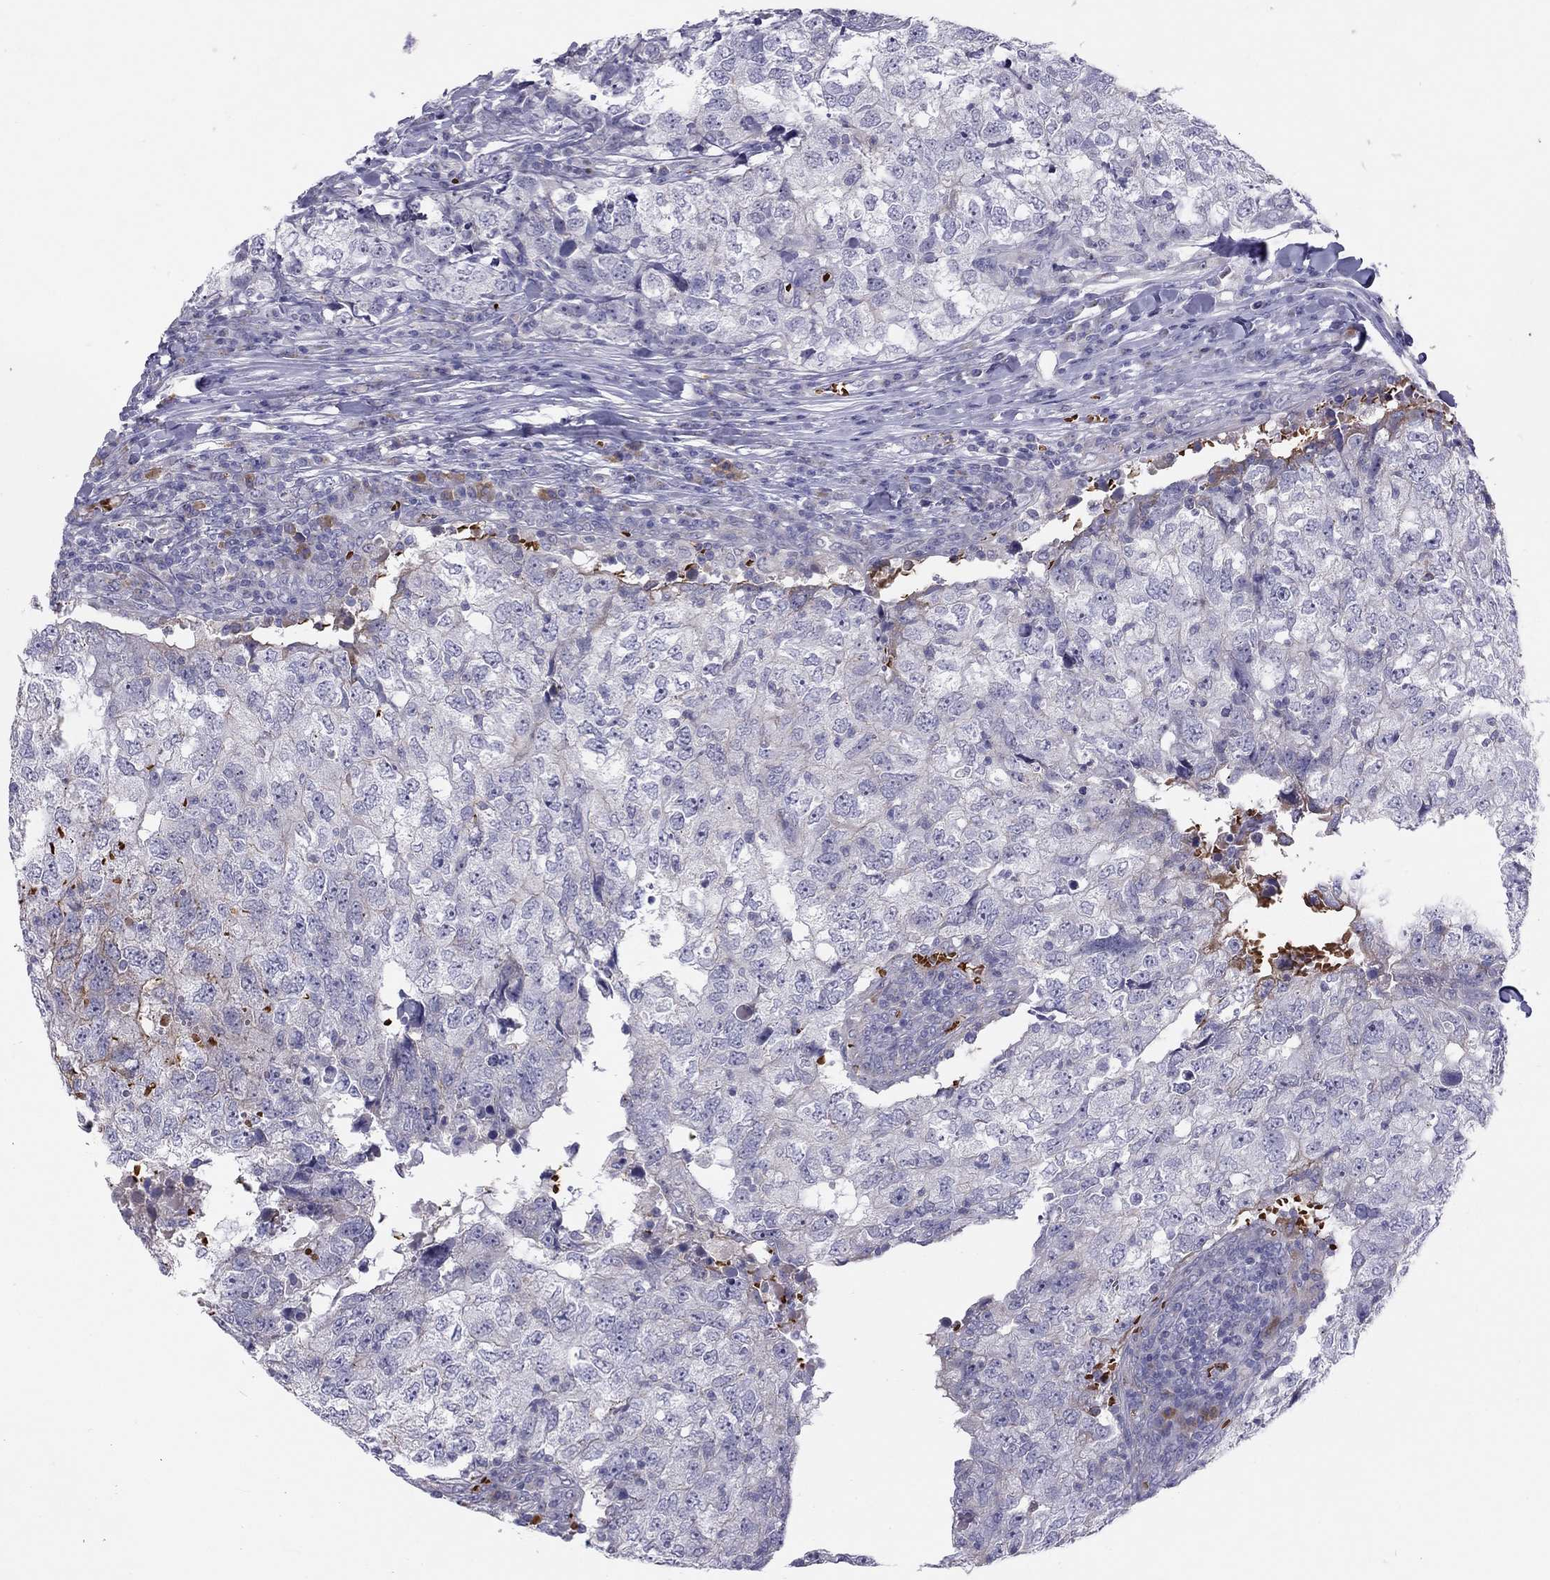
{"staining": {"intensity": "negative", "quantity": "none", "location": "none"}, "tissue": "breast cancer", "cell_type": "Tumor cells", "image_type": "cancer", "snomed": [{"axis": "morphology", "description": "Duct carcinoma"}, {"axis": "topography", "description": "Breast"}], "caption": "This image is of breast cancer stained with IHC to label a protein in brown with the nuclei are counter-stained blue. There is no positivity in tumor cells.", "gene": "FRMD1", "patient": {"sex": "female", "age": 30}}